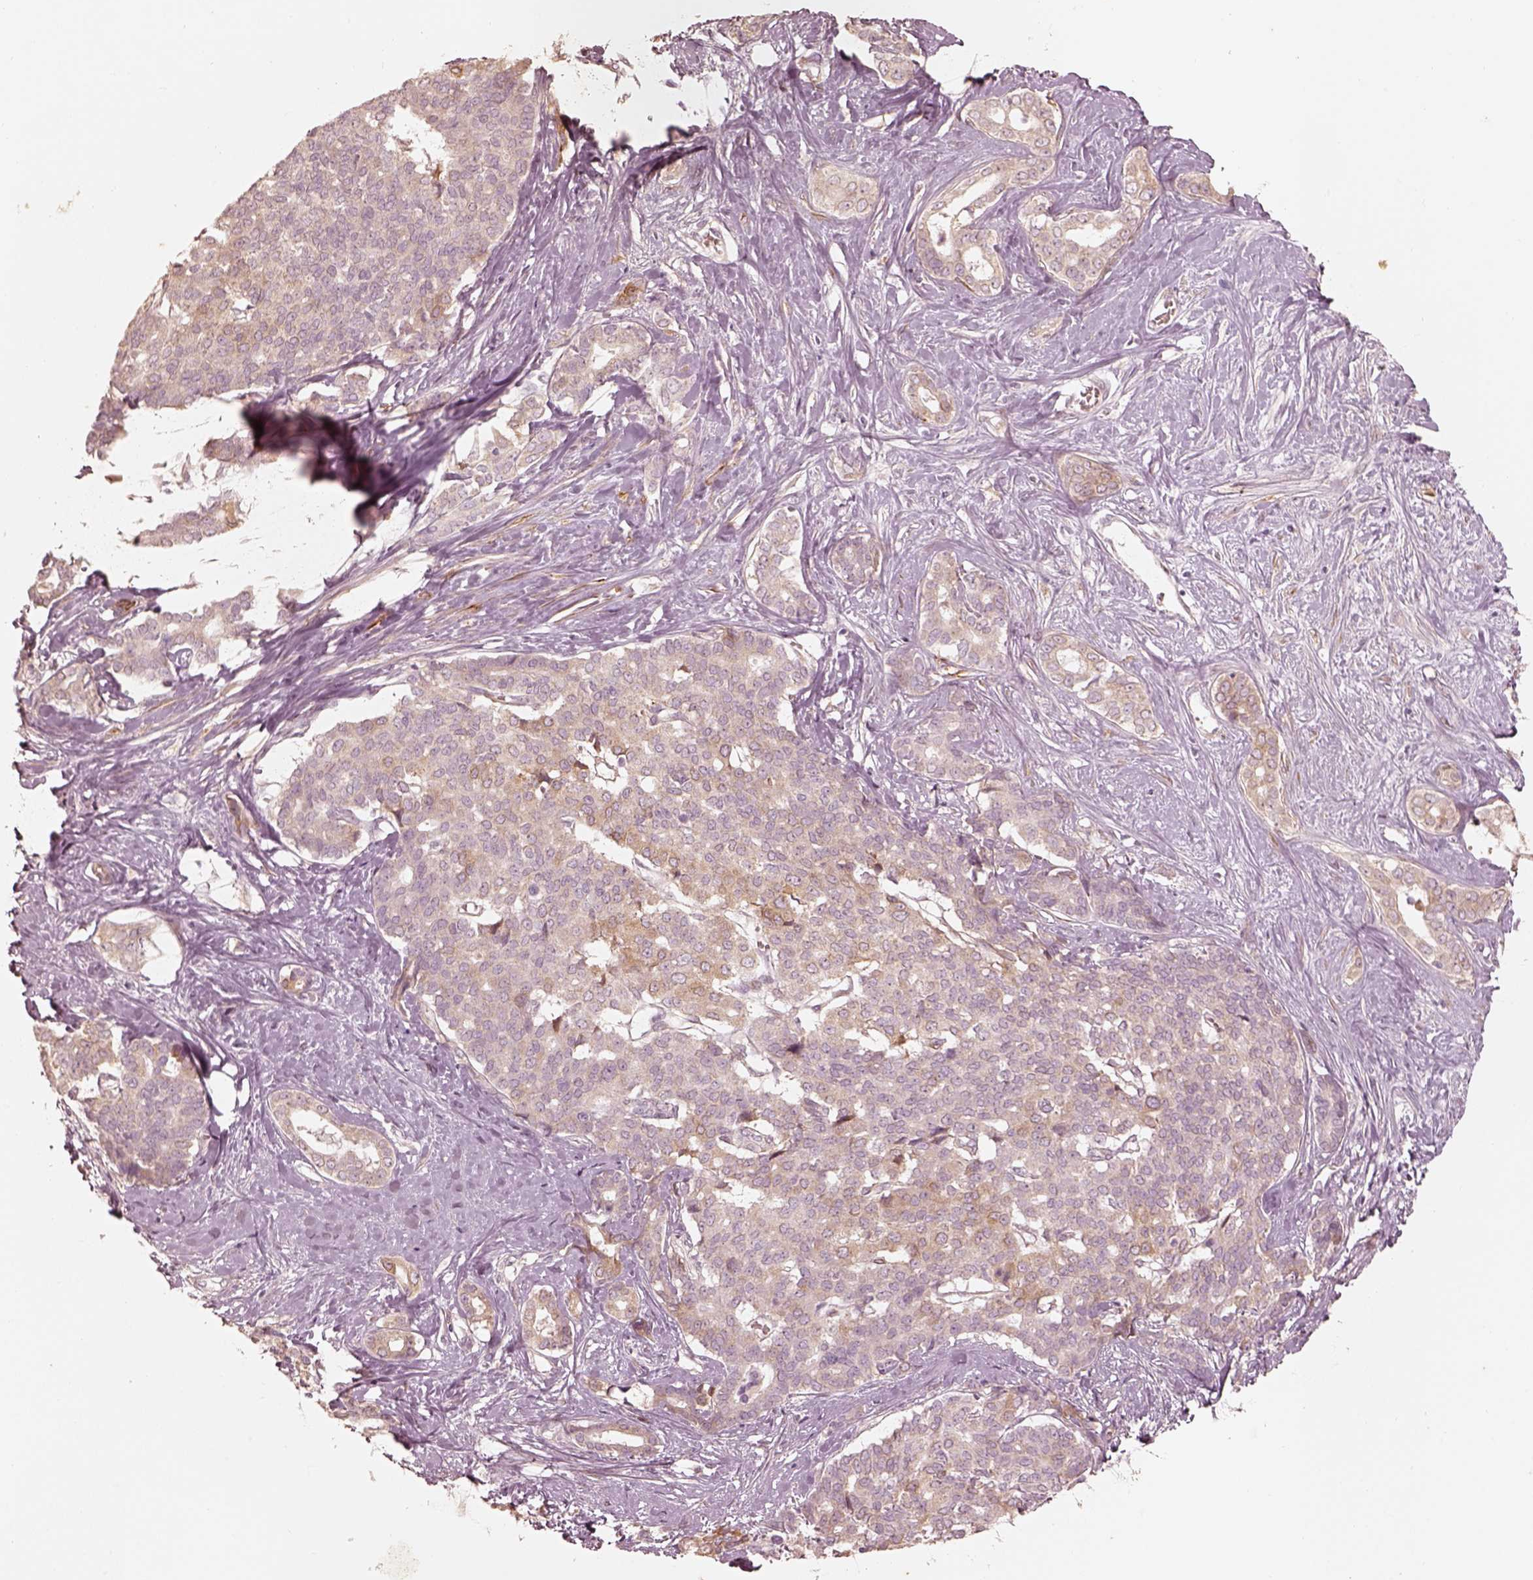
{"staining": {"intensity": "moderate", "quantity": "<25%", "location": "cytoplasmic/membranous"}, "tissue": "liver cancer", "cell_type": "Tumor cells", "image_type": "cancer", "snomed": [{"axis": "morphology", "description": "Cholangiocarcinoma"}, {"axis": "topography", "description": "Liver"}], "caption": "Tumor cells display low levels of moderate cytoplasmic/membranous expression in about <25% of cells in human liver cancer. (brown staining indicates protein expression, while blue staining denotes nuclei).", "gene": "WLS", "patient": {"sex": "female", "age": 47}}